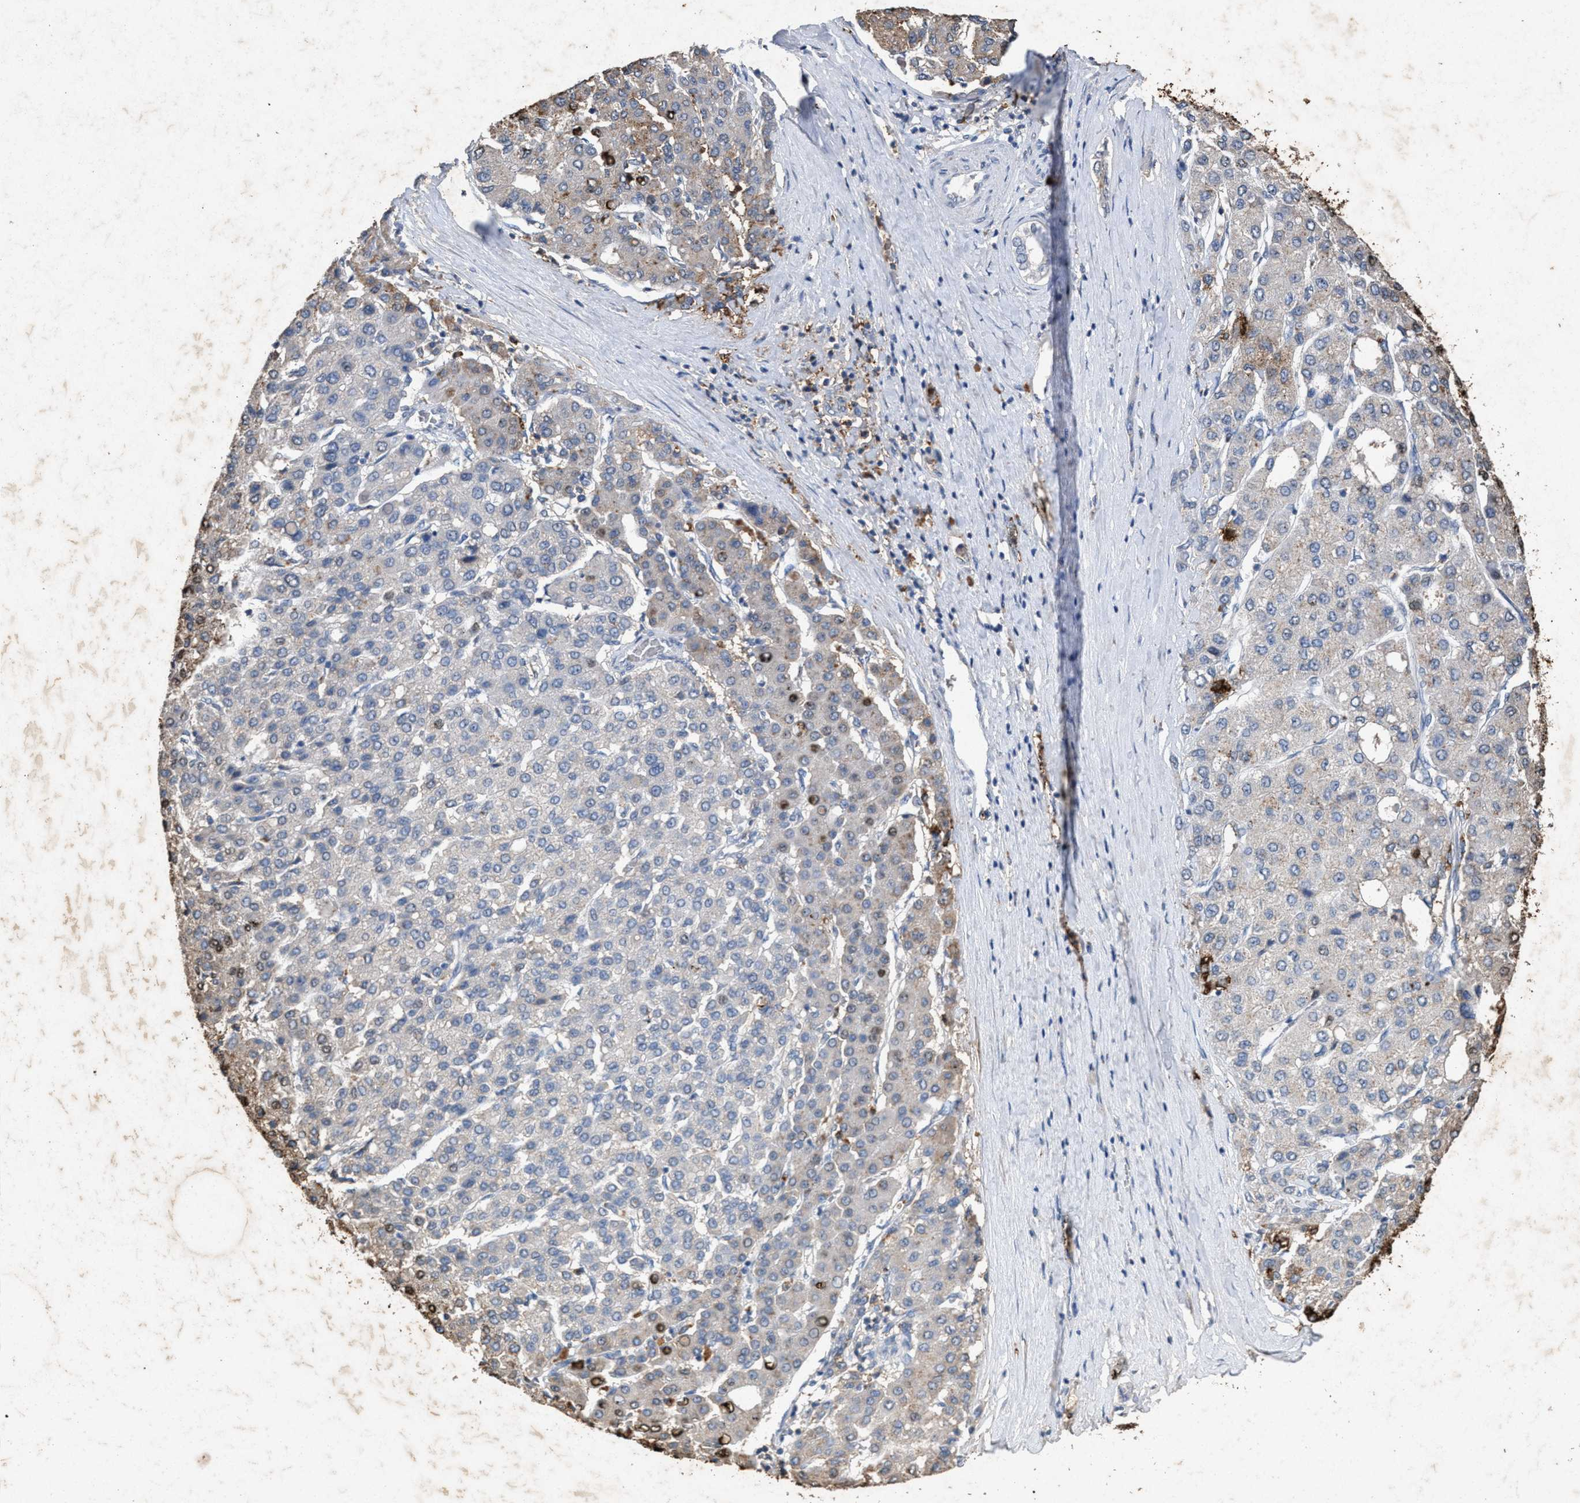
{"staining": {"intensity": "moderate", "quantity": "<25%", "location": "cytoplasmic/membranous"}, "tissue": "liver cancer", "cell_type": "Tumor cells", "image_type": "cancer", "snomed": [{"axis": "morphology", "description": "Carcinoma, Hepatocellular, NOS"}, {"axis": "topography", "description": "Liver"}], "caption": "Immunohistochemical staining of human liver hepatocellular carcinoma exhibits moderate cytoplasmic/membranous protein positivity in about <25% of tumor cells.", "gene": "LTB4R2", "patient": {"sex": "male", "age": 65}}